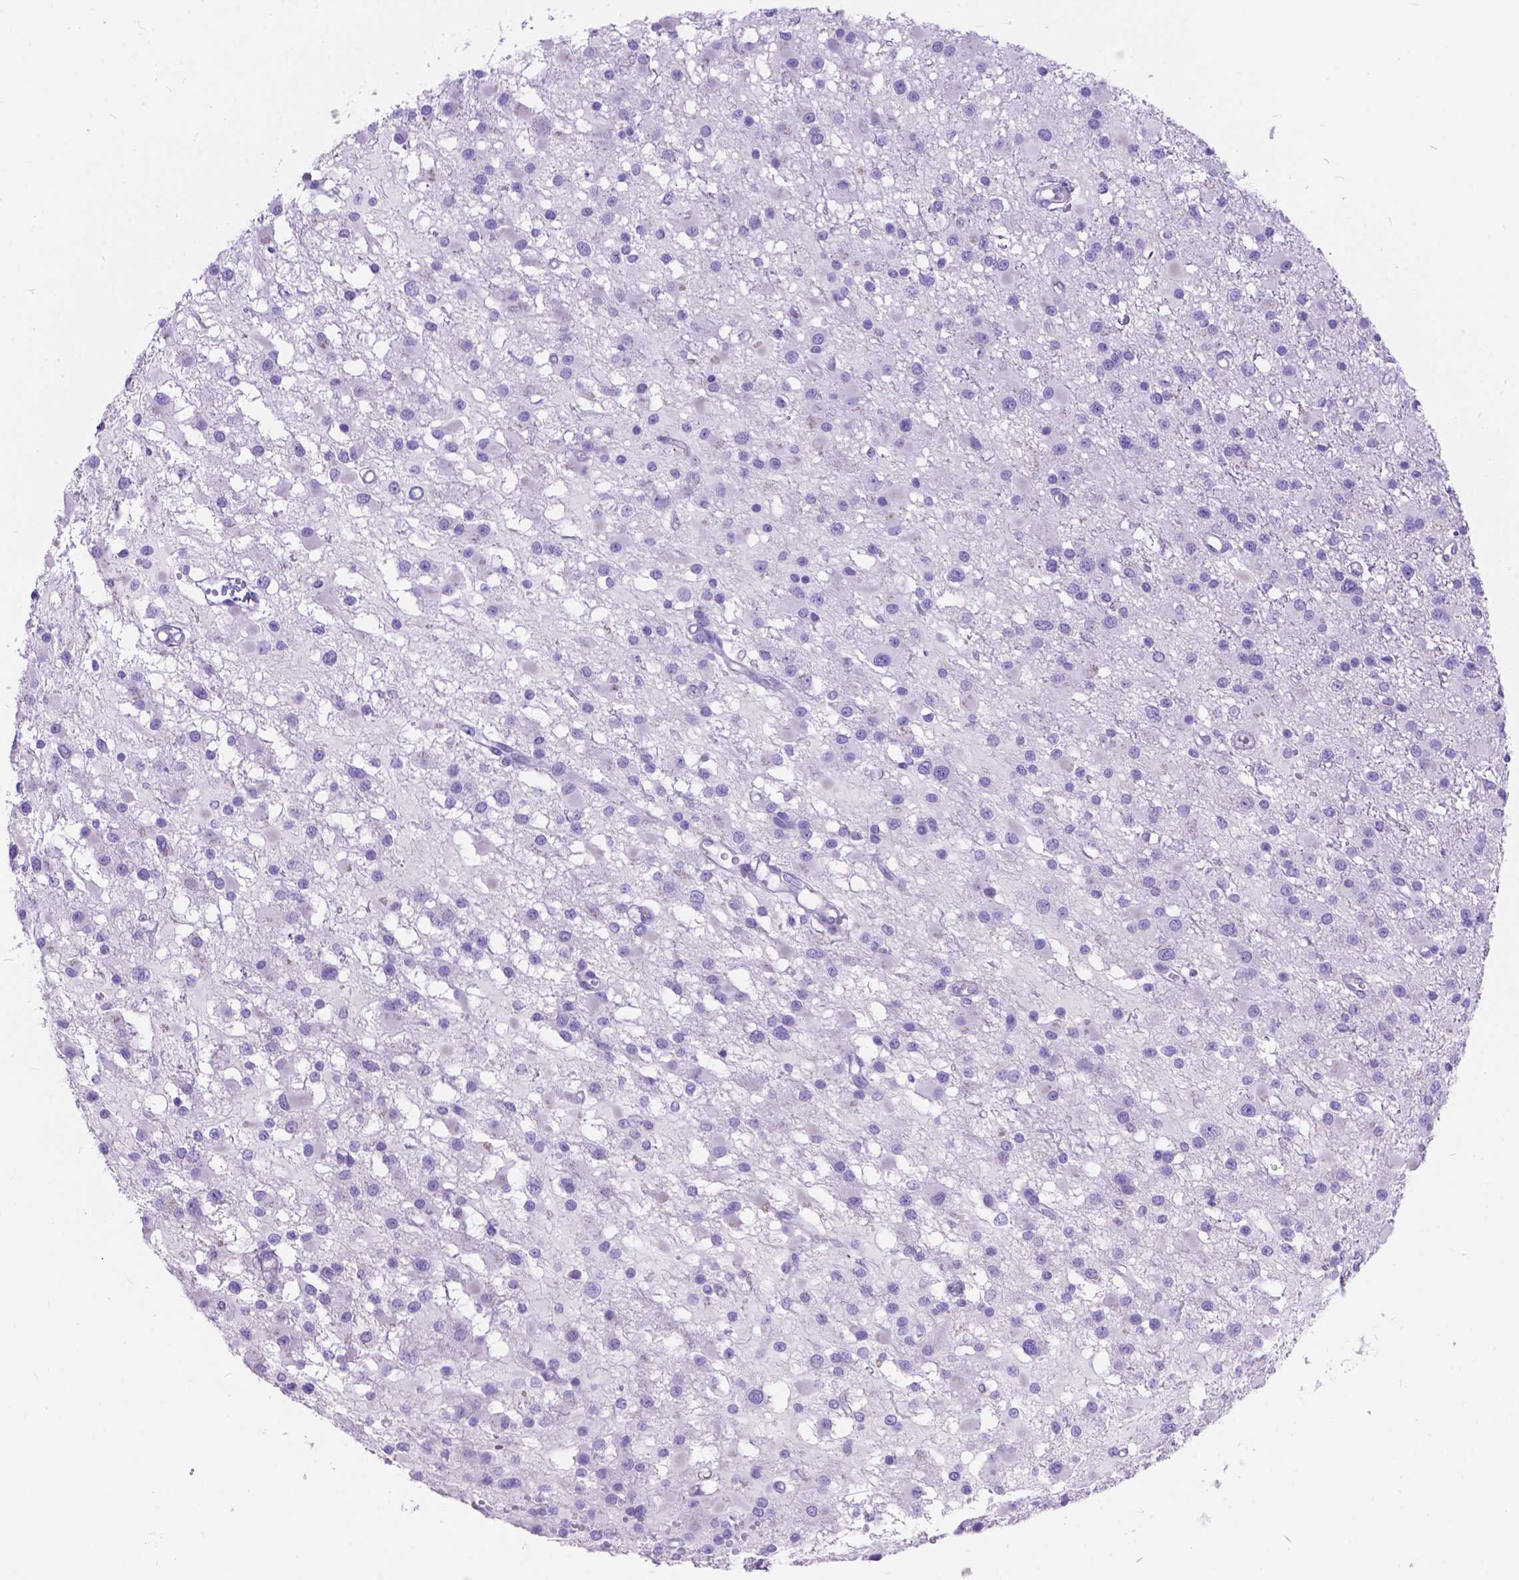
{"staining": {"intensity": "negative", "quantity": "none", "location": "none"}, "tissue": "glioma", "cell_type": "Tumor cells", "image_type": "cancer", "snomed": [{"axis": "morphology", "description": "Glioma, malignant, High grade"}, {"axis": "topography", "description": "Brain"}], "caption": "Tumor cells are negative for brown protein staining in high-grade glioma (malignant).", "gene": "KLHL10", "patient": {"sex": "male", "age": 54}}